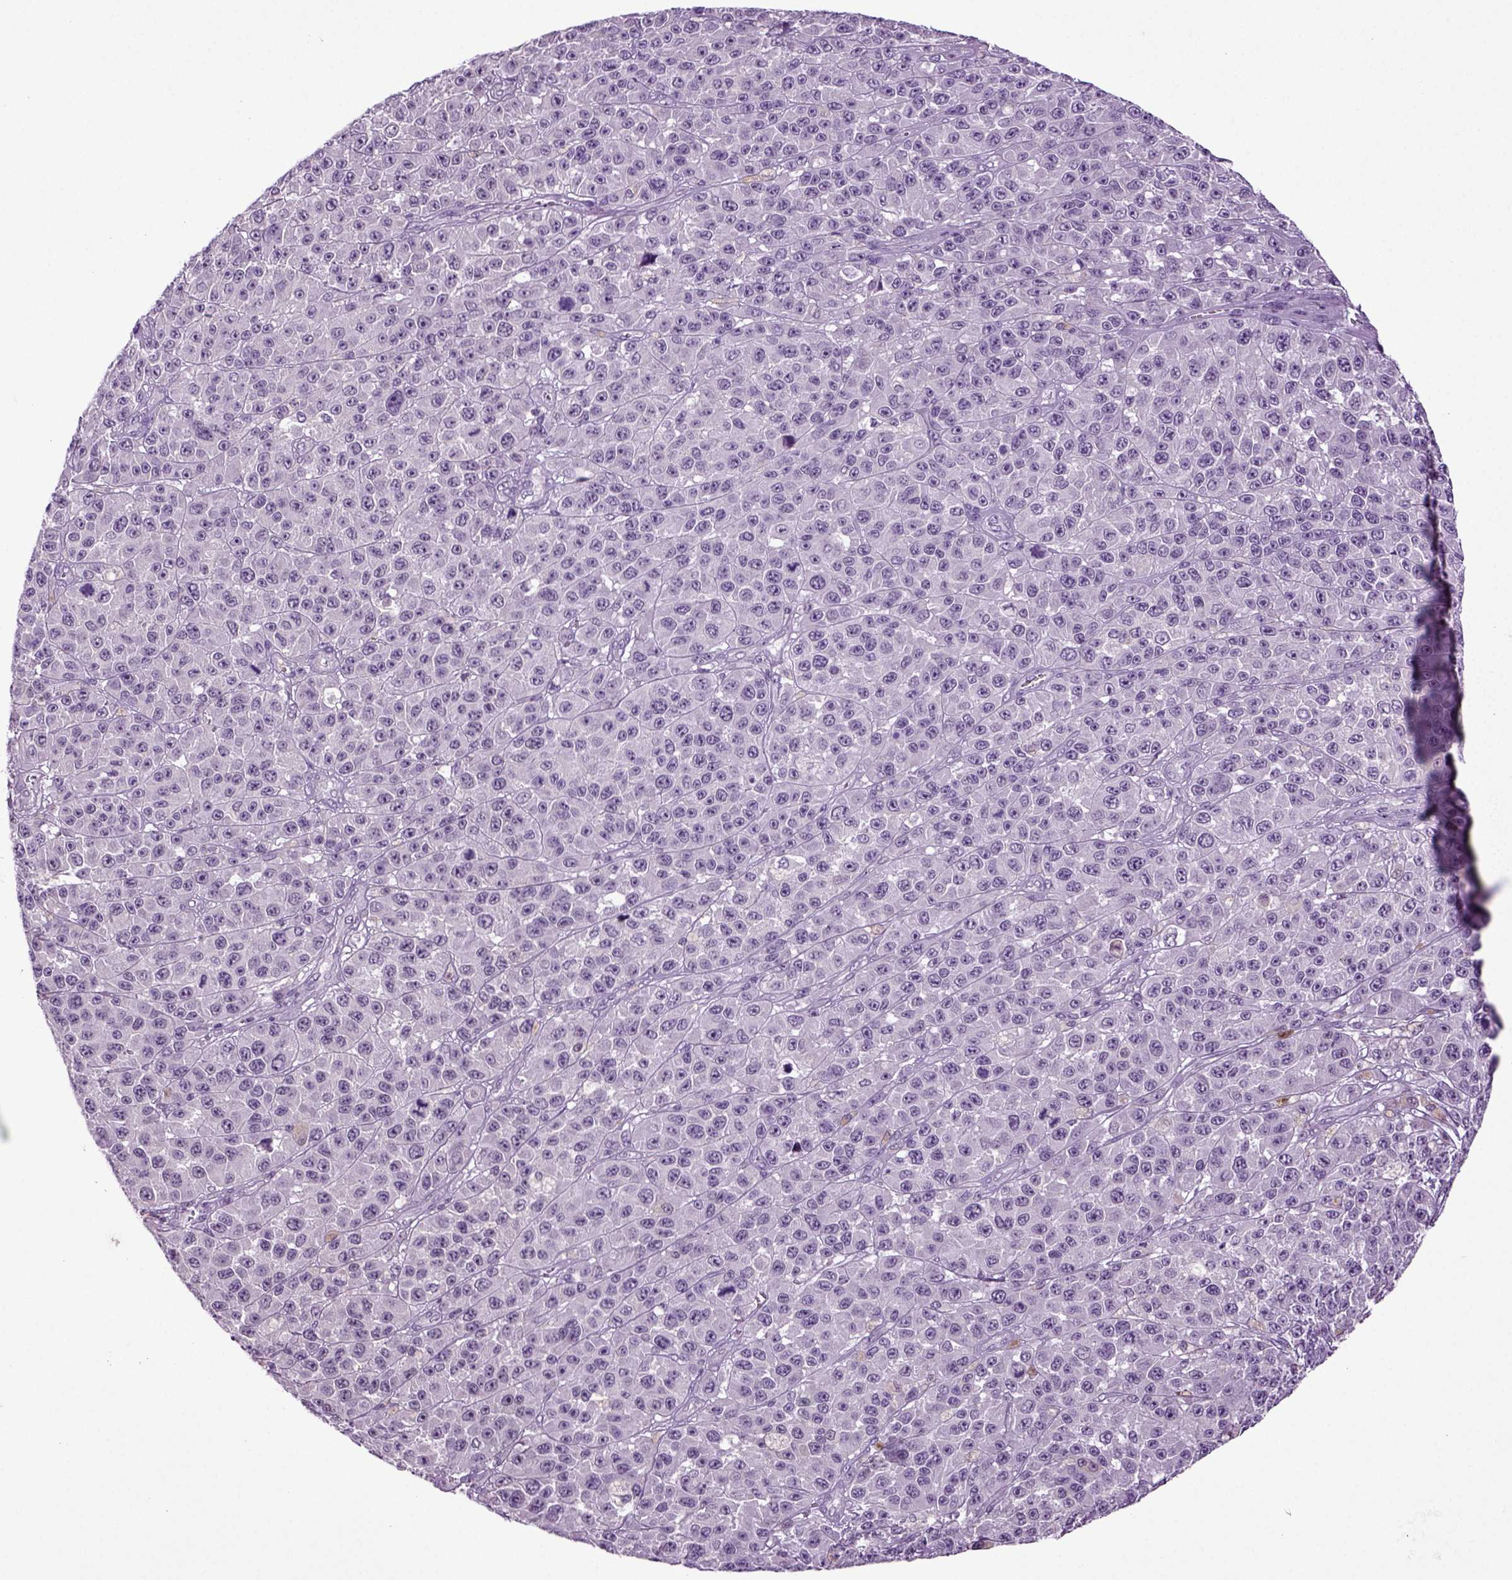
{"staining": {"intensity": "negative", "quantity": "none", "location": "none"}, "tissue": "melanoma", "cell_type": "Tumor cells", "image_type": "cancer", "snomed": [{"axis": "morphology", "description": "Malignant melanoma, NOS"}, {"axis": "topography", "description": "Skin"}], "caption": "The photomicrograph reveals no staining of tumor cells in melanoma.", "gene": "FGF11", "patient": {"sex": "female", "age": 58}}